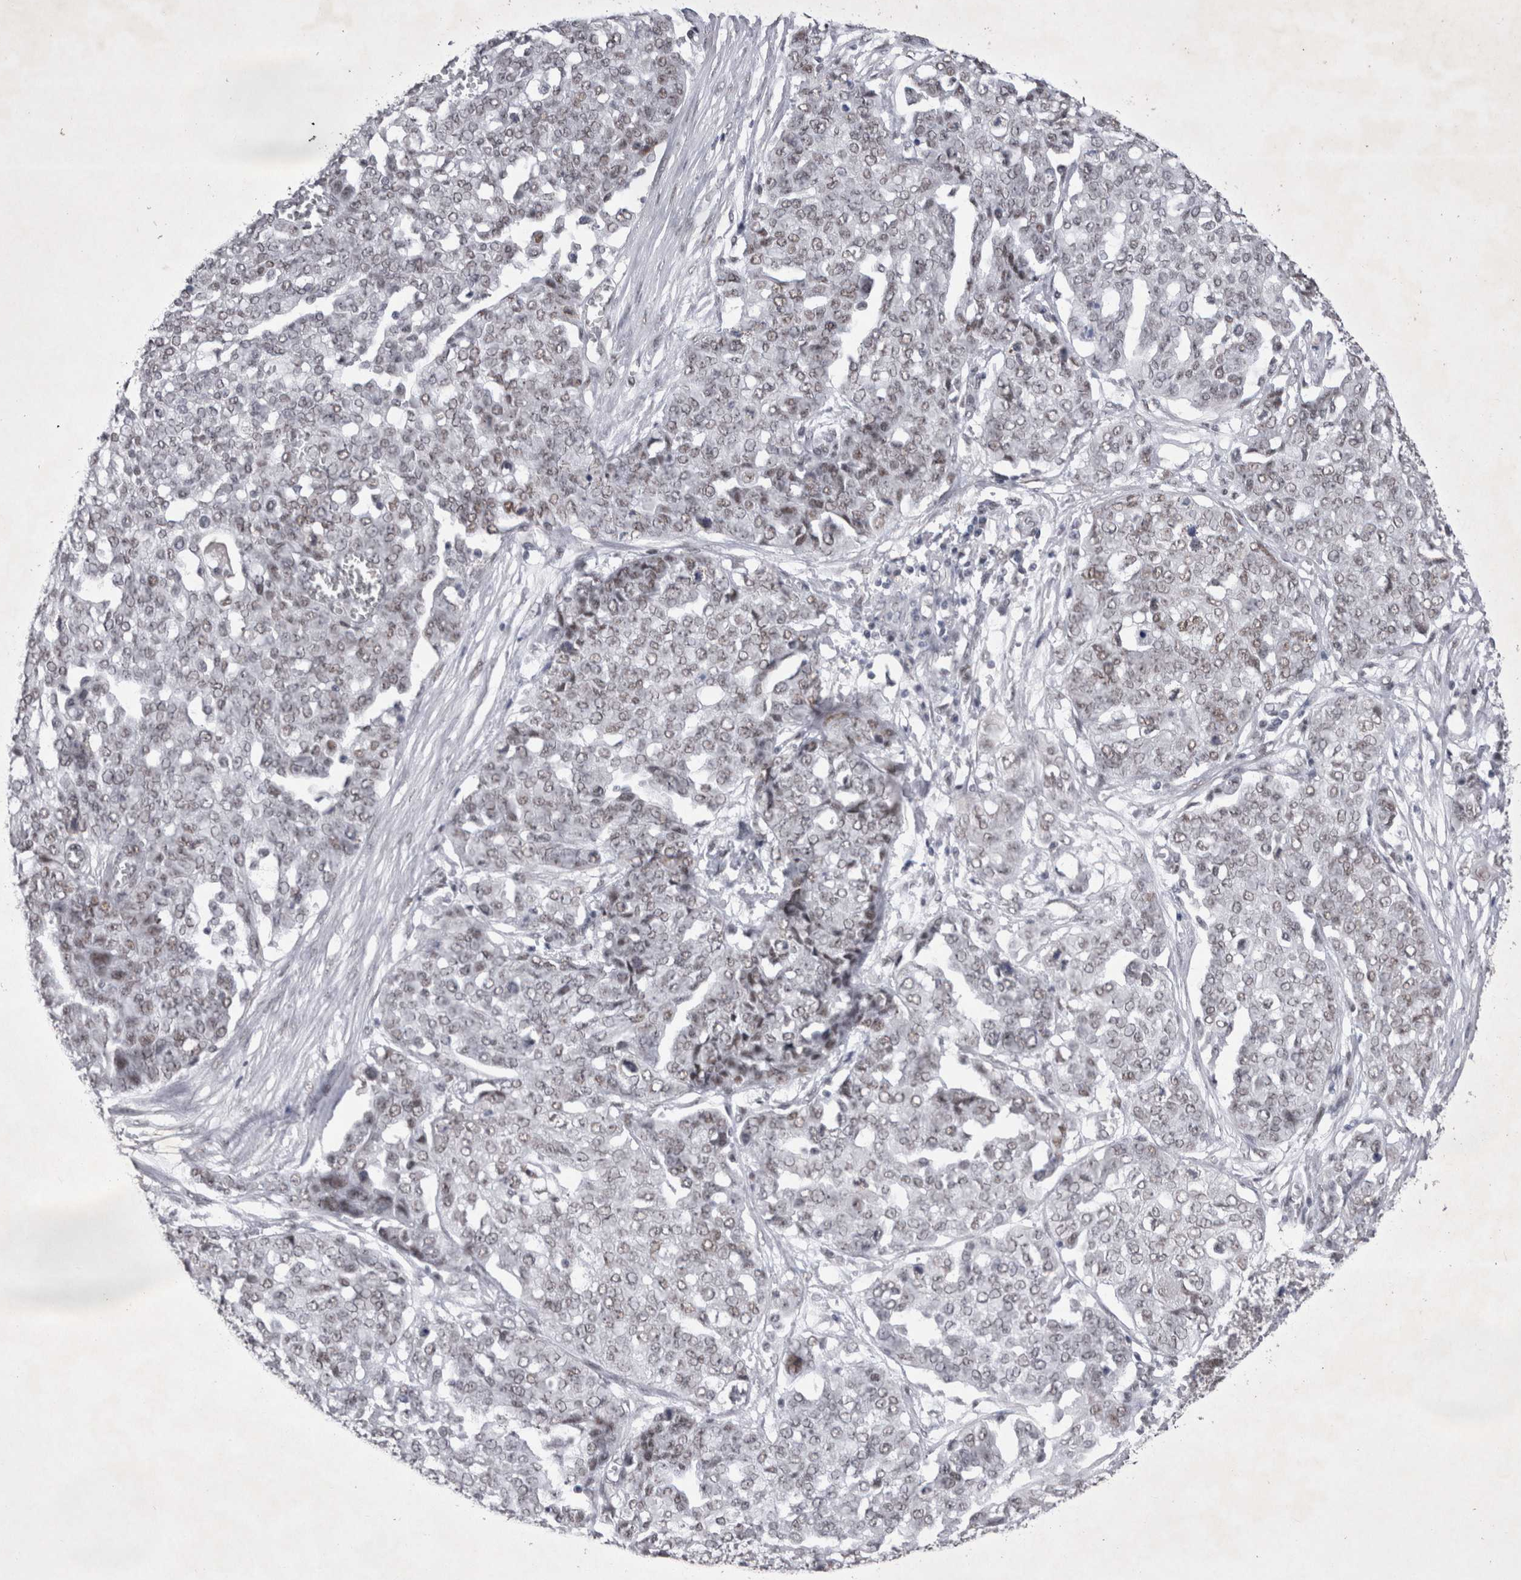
{"staining": {"intensity": "weak", "quantity": ">75%", "location": "nuclear"}, "tissue": "ovarian cancer", "cell_type": "Tumor cells", "image_type": "cancer", "snomed": [{"axis": "morphology", "description": "Cystadenocarcinoma, serous, NOS"}, {"axis": "topography", "description": "Soft tissue"}, {"axis": "topography", "description": "Ovary"}], "caption": "The immunohistochemical stain shows weak nuclear expression in tumor cells of ovarian cancer tissue.", "gene": "RBM6", "patient": {"sex": "female", "age": 57}}